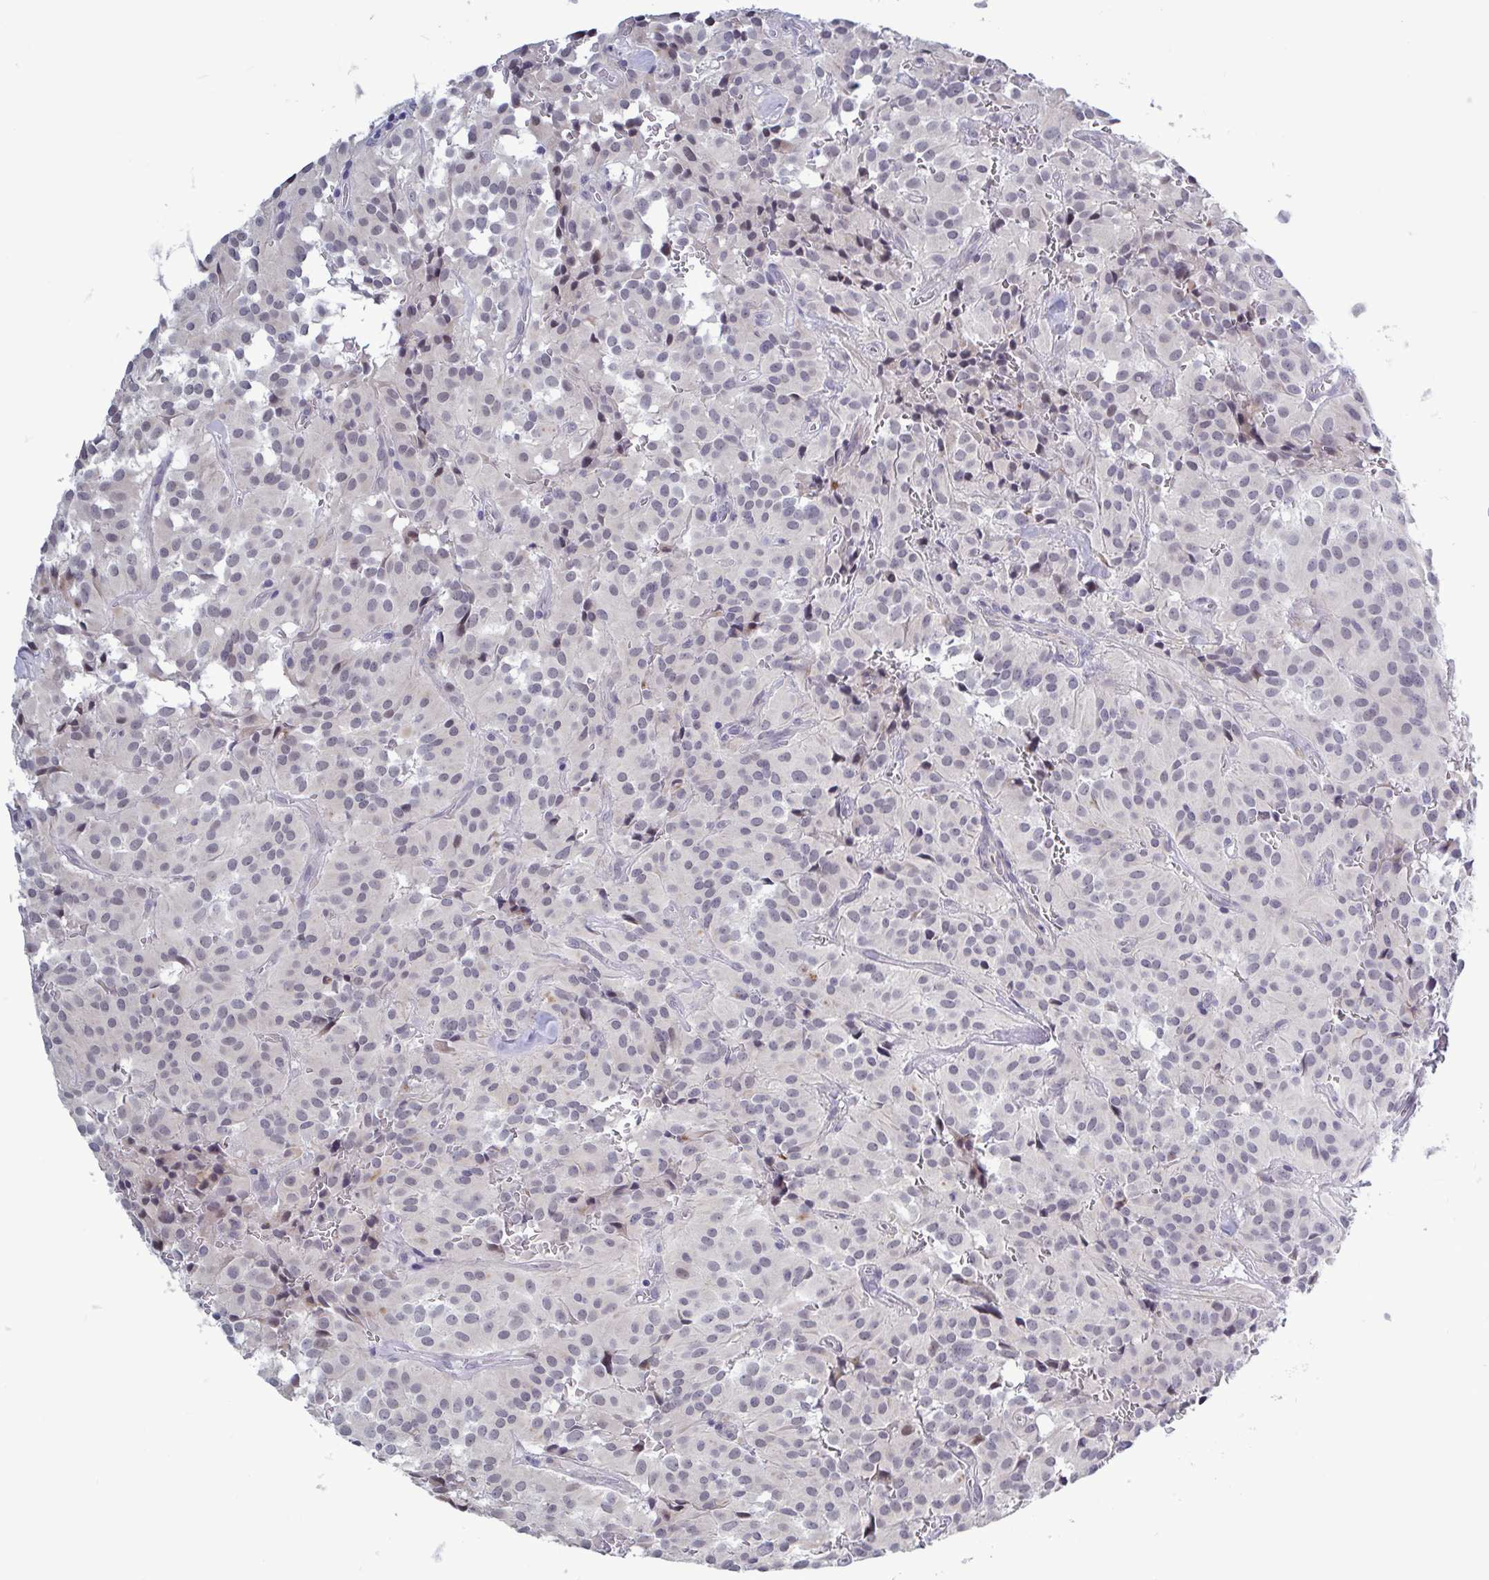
{"staining": {"intensity": "negative", "quantity": "none", "location": "none"}, "tissue": "glioma", "cell_type": "Tumor cells", "image_type": "cancer", "snomed": [{"axis": "morphology", "description": "Glioma, malignant, Low grade"}, {"axis": "topography", "description": "Brain"}], "caption": "This is a image of IHC staining of glioma, which shows no staining in tumor cells. (DAB (3,3'-diaminobenzidine) IHC, high magnification).", "gene": "TCEAL8", "patient": {"sex": "male", "age": 42}}